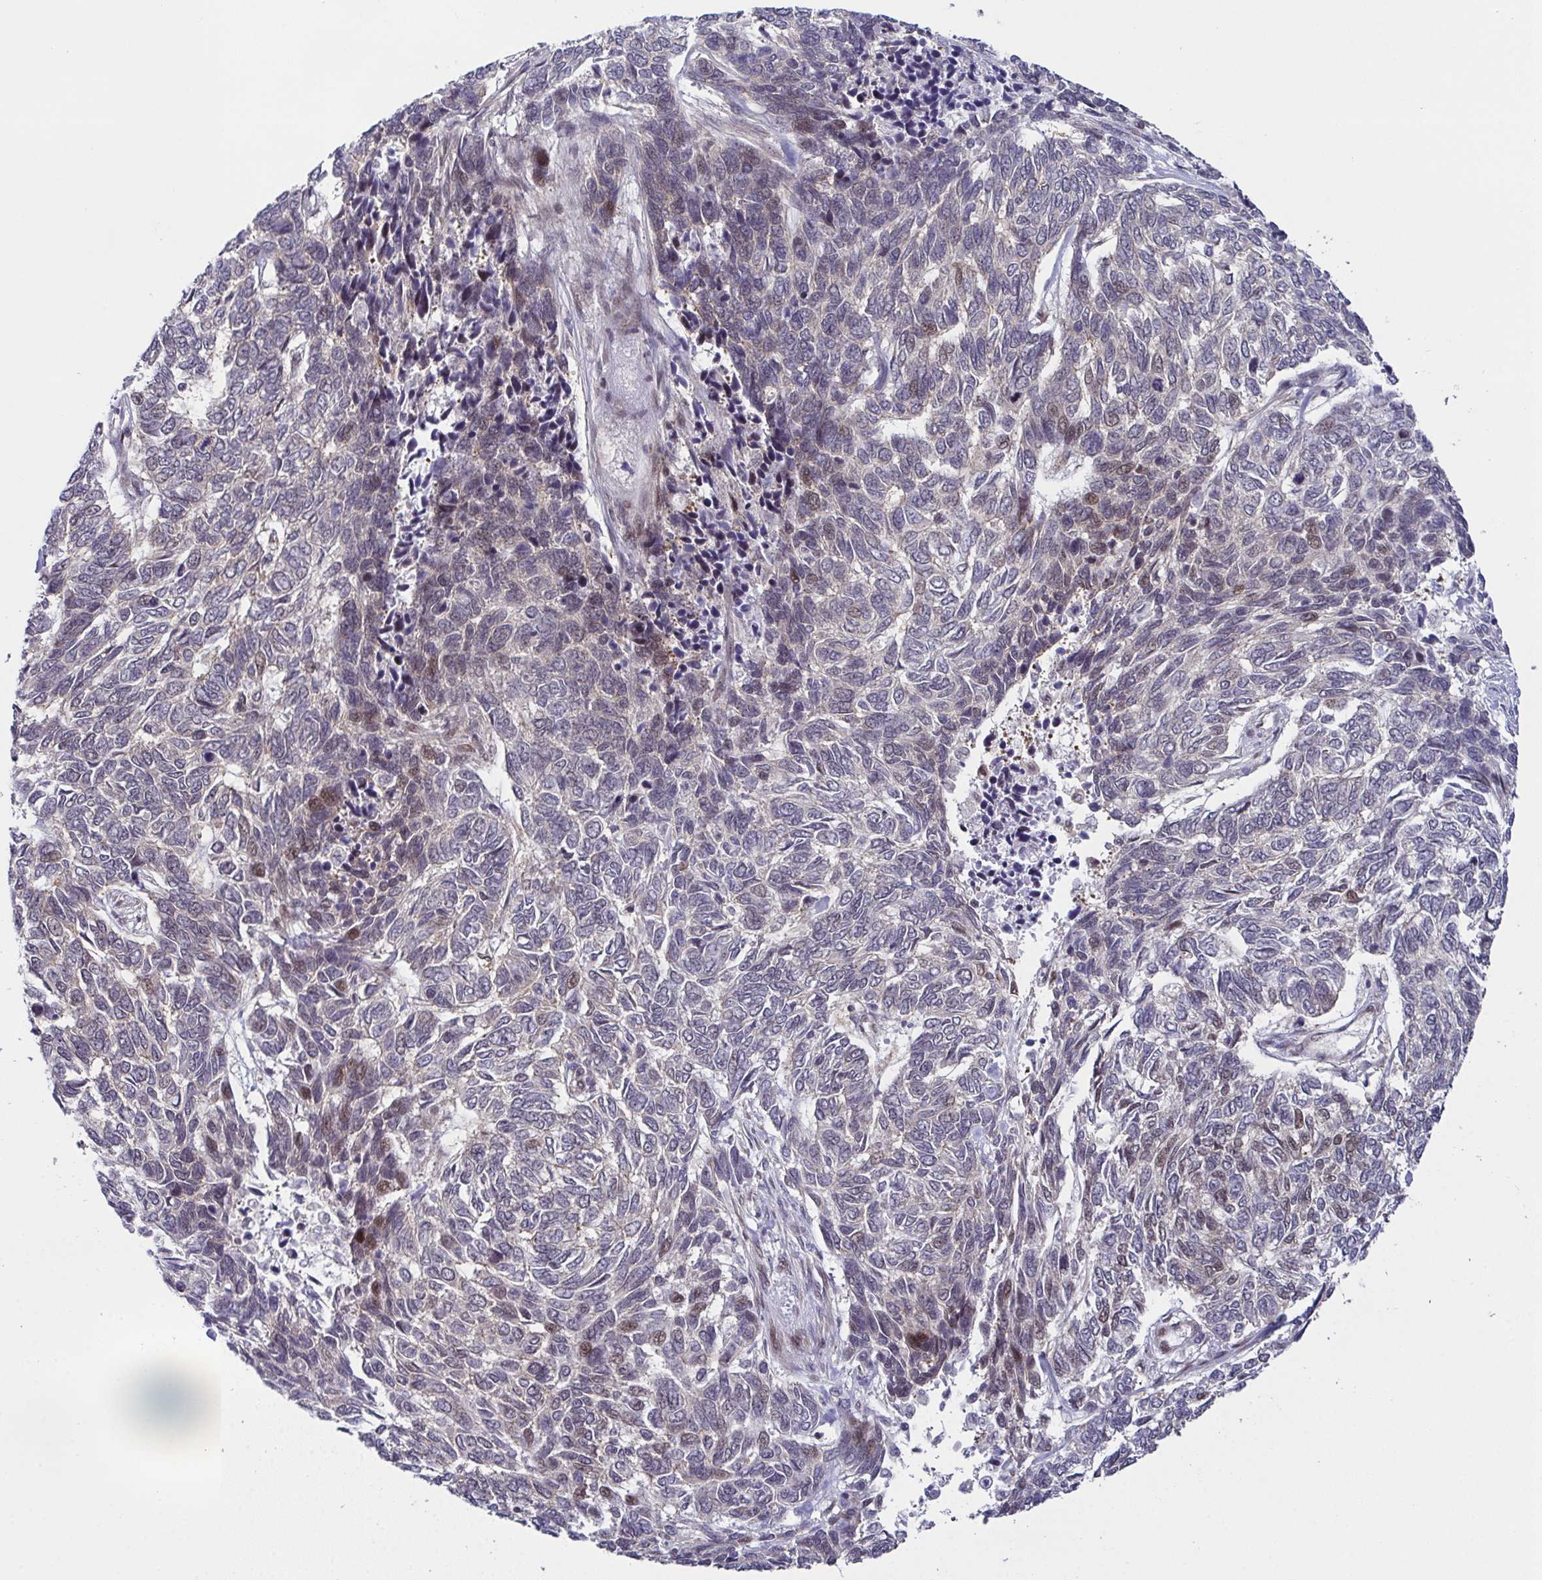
{"staining": {"intensity": "negative", "quantity": "none", "location": "none"}, "tissue": "skin cancer", "cell_type": "Tumor cells", "image_type": "cancer", "snomed": [{"axis": "morphology", "description": "Basal cell carcinoma"}, {"axis": "topography", "description": "Skin"}], "caption": "This is an immunohistochemistry photomicrograph of human basal cell carcinoma (skin). There is no staining in tumor cells.", "gene": "DNAJB1", "patient": {"sex": "female", "age": 65}}